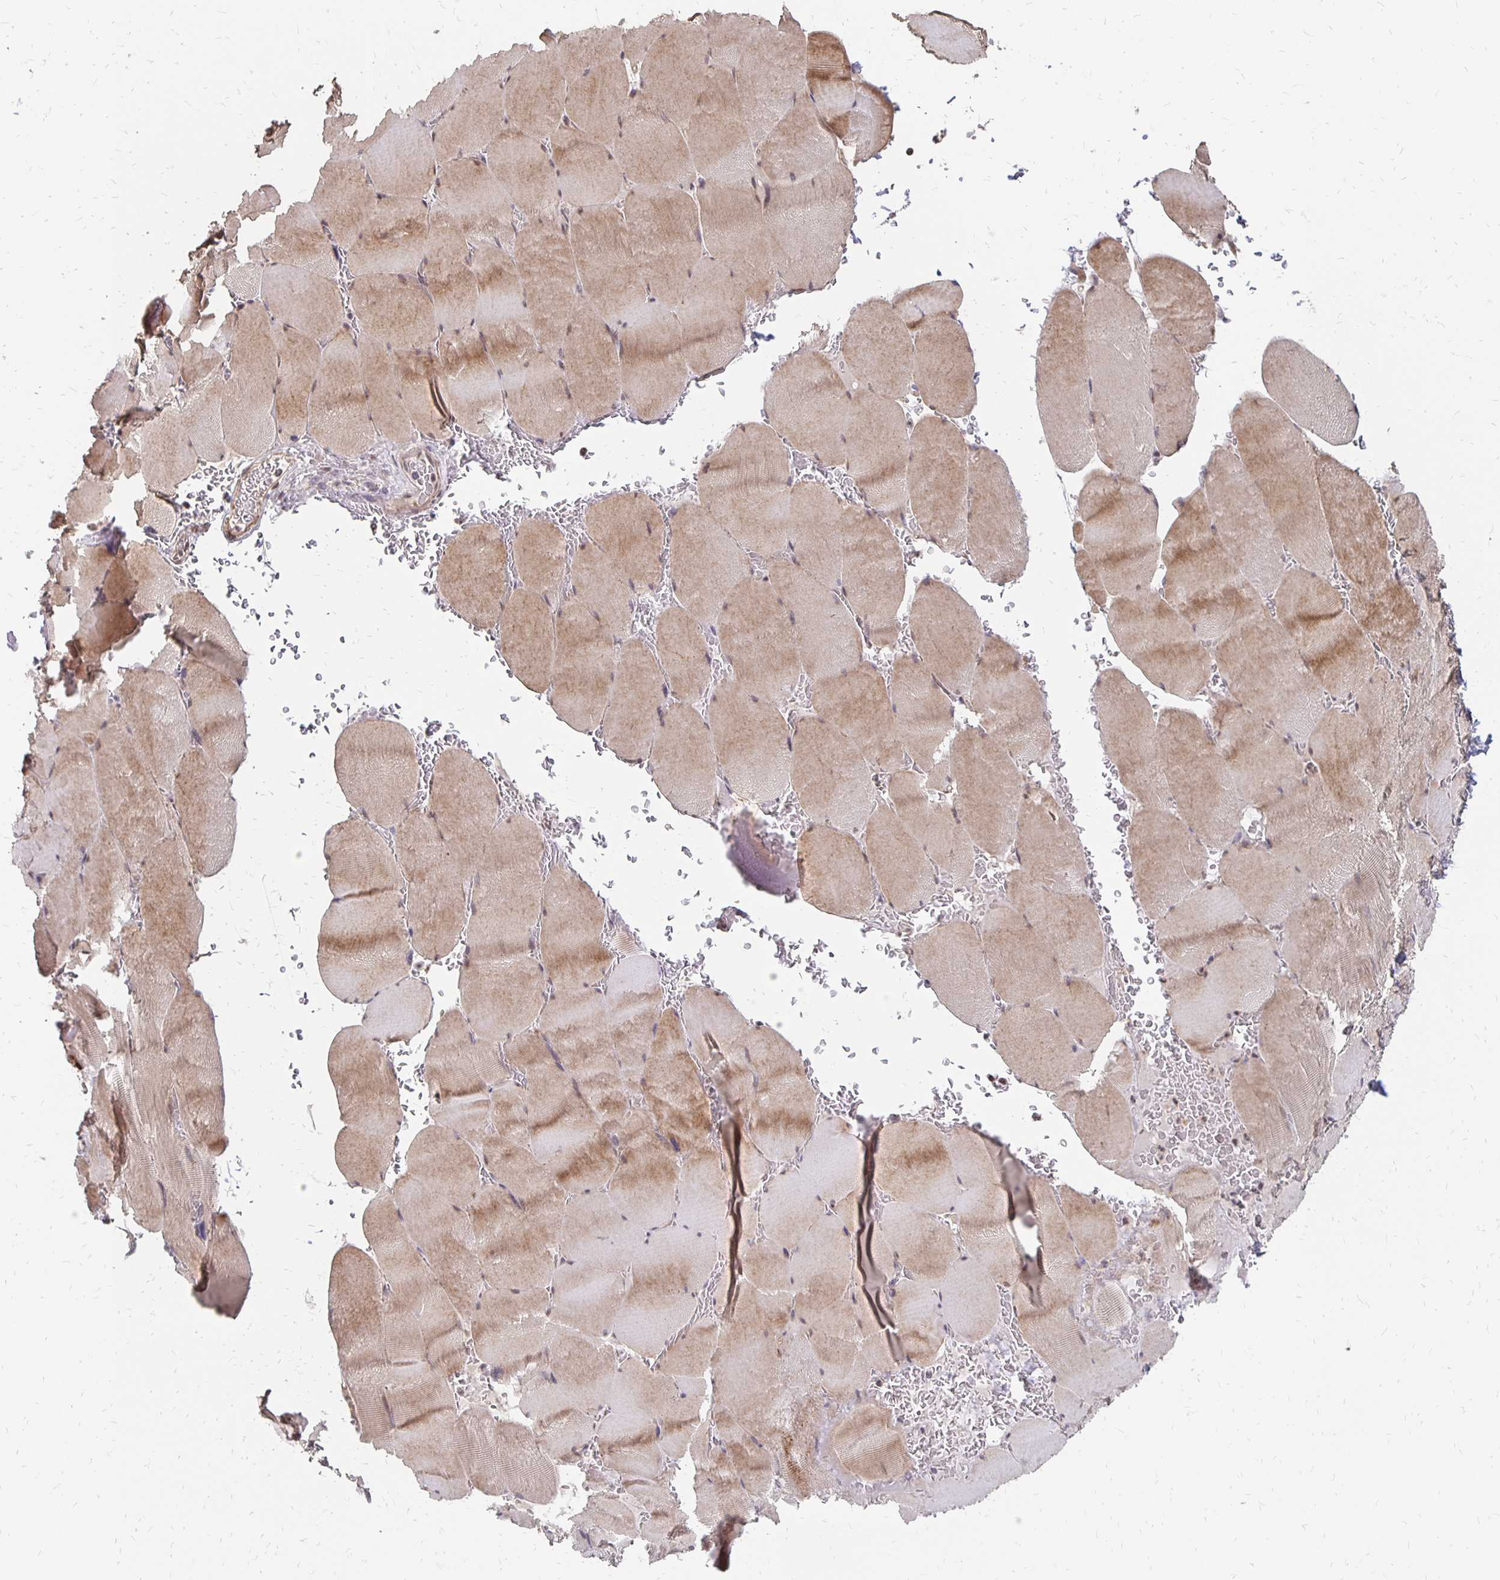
{"staining": {"intensity": "moderate", "quantity": "25%-75%", "location": "cytoplasmic/membranous,nuclear"}, "tissue": "skeletal muscle", "cell_type": "Myocytes", "image_type": "normal", "snomed": [{"axis": "morphology", "description": "Normal tissue, NOS"}, {"axis": "topography", "description": "Skeletal muscle"}, {"axis": "topography", "description": "Head-Neck"}], "caption": "This histopathology image displays immunohistochemistry (IHC) staining of unremarkable human skeletal muscle, with medium moderate cytoplasmic/membranous,nuclear expression in about 25%-75% of myocytes.", "gene": "CLASRP", "patient": {"sex": "male", "age": 66}}